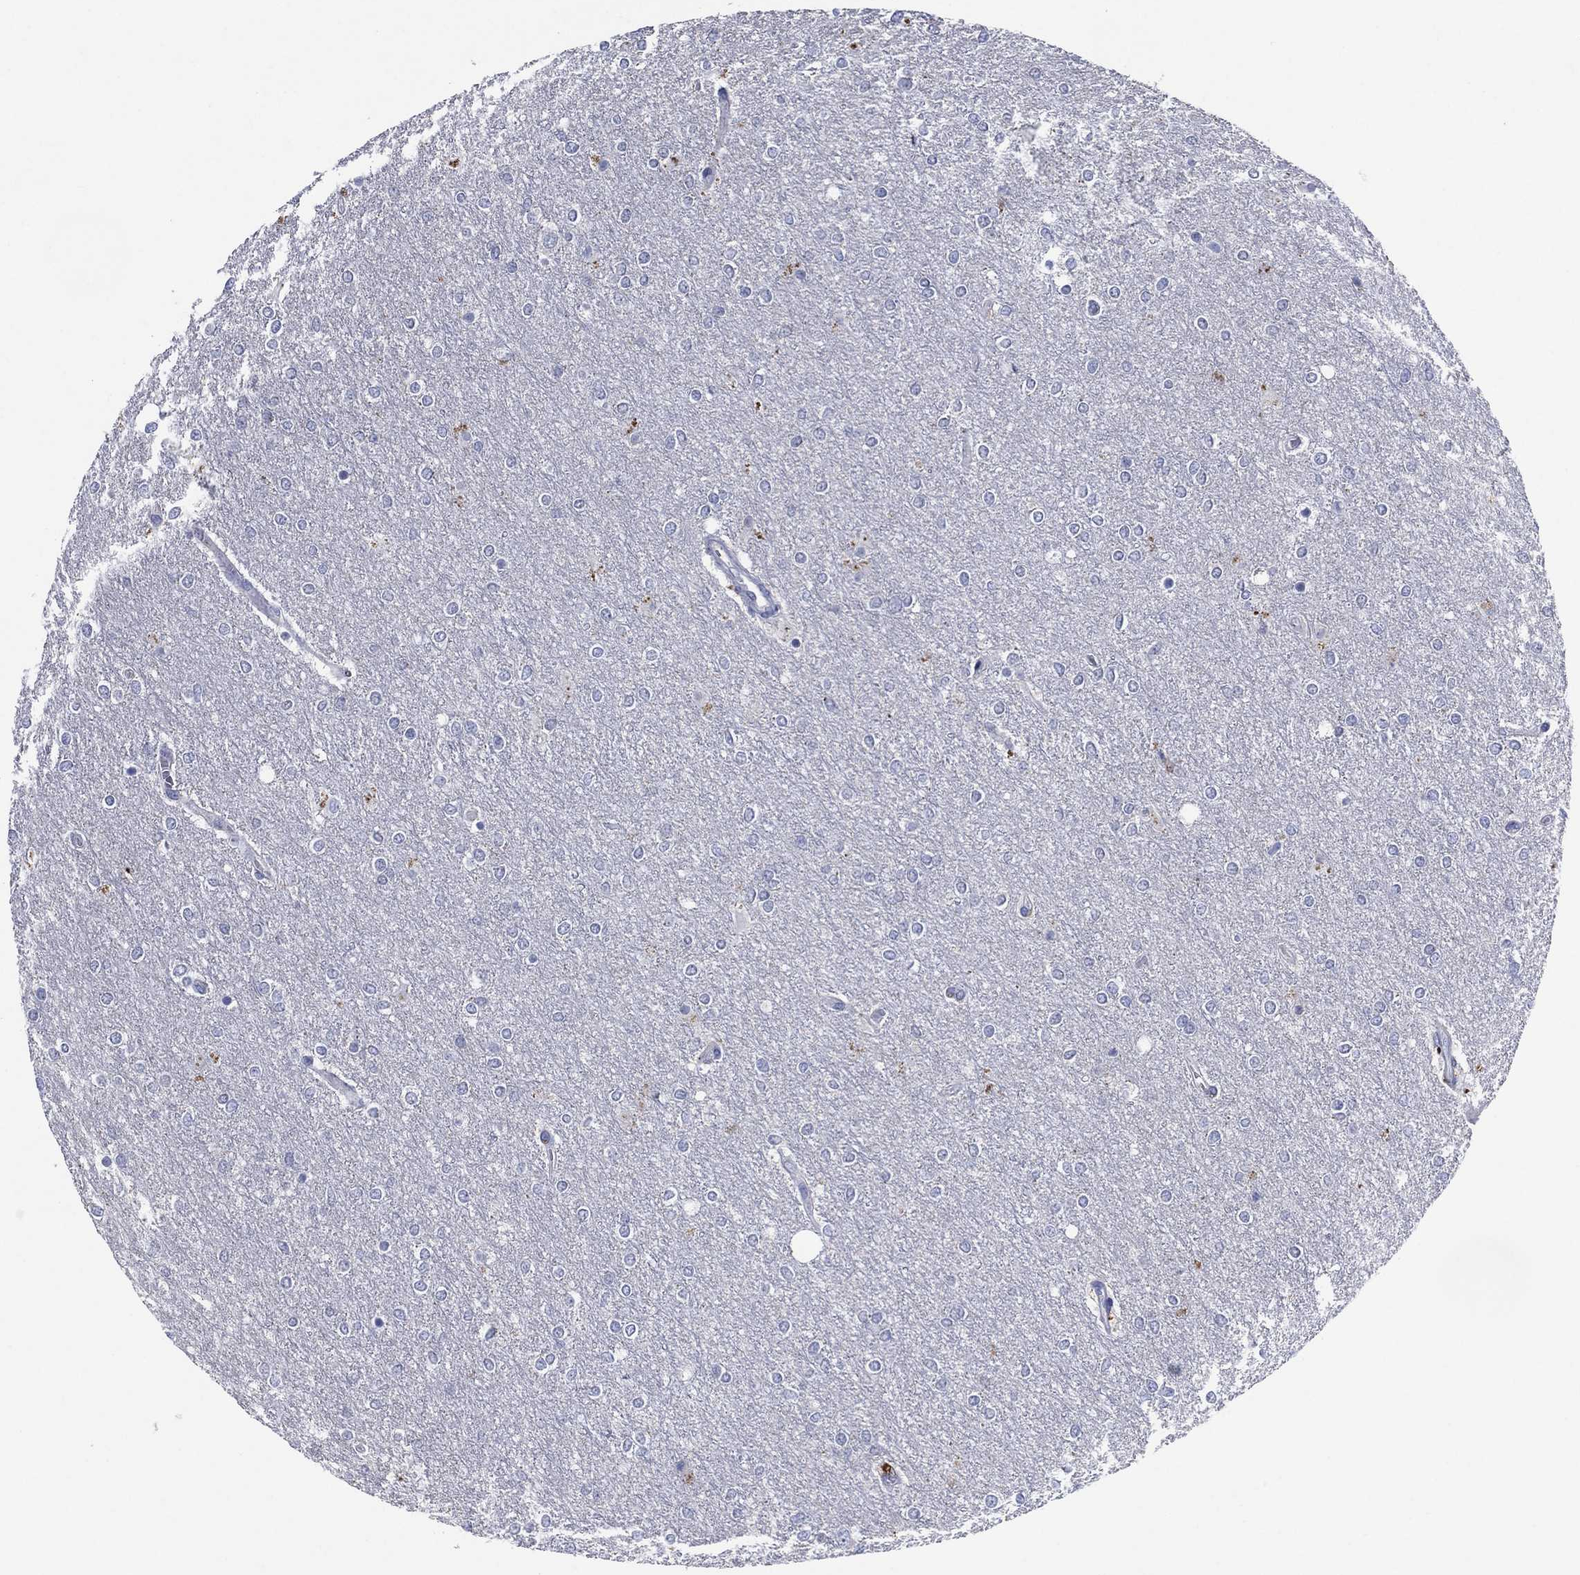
{"staining": {"intensity": "negative", "quantity": "none", "location": "none"}, "tissue": "glioma", "cell_type": "Tumor cells", "image_type": "cancer", "snomed": [{"axis": "morphology", "description": "Glioma, malignant, High grade"}, {"axis": "topography", "description": "Brain"}], "caption": "Tumor cells are negative for protein expression in human malignant glioma (high-grade).", "gene": "FSCN2", "patient": {"sex": "female", "age": 61}}